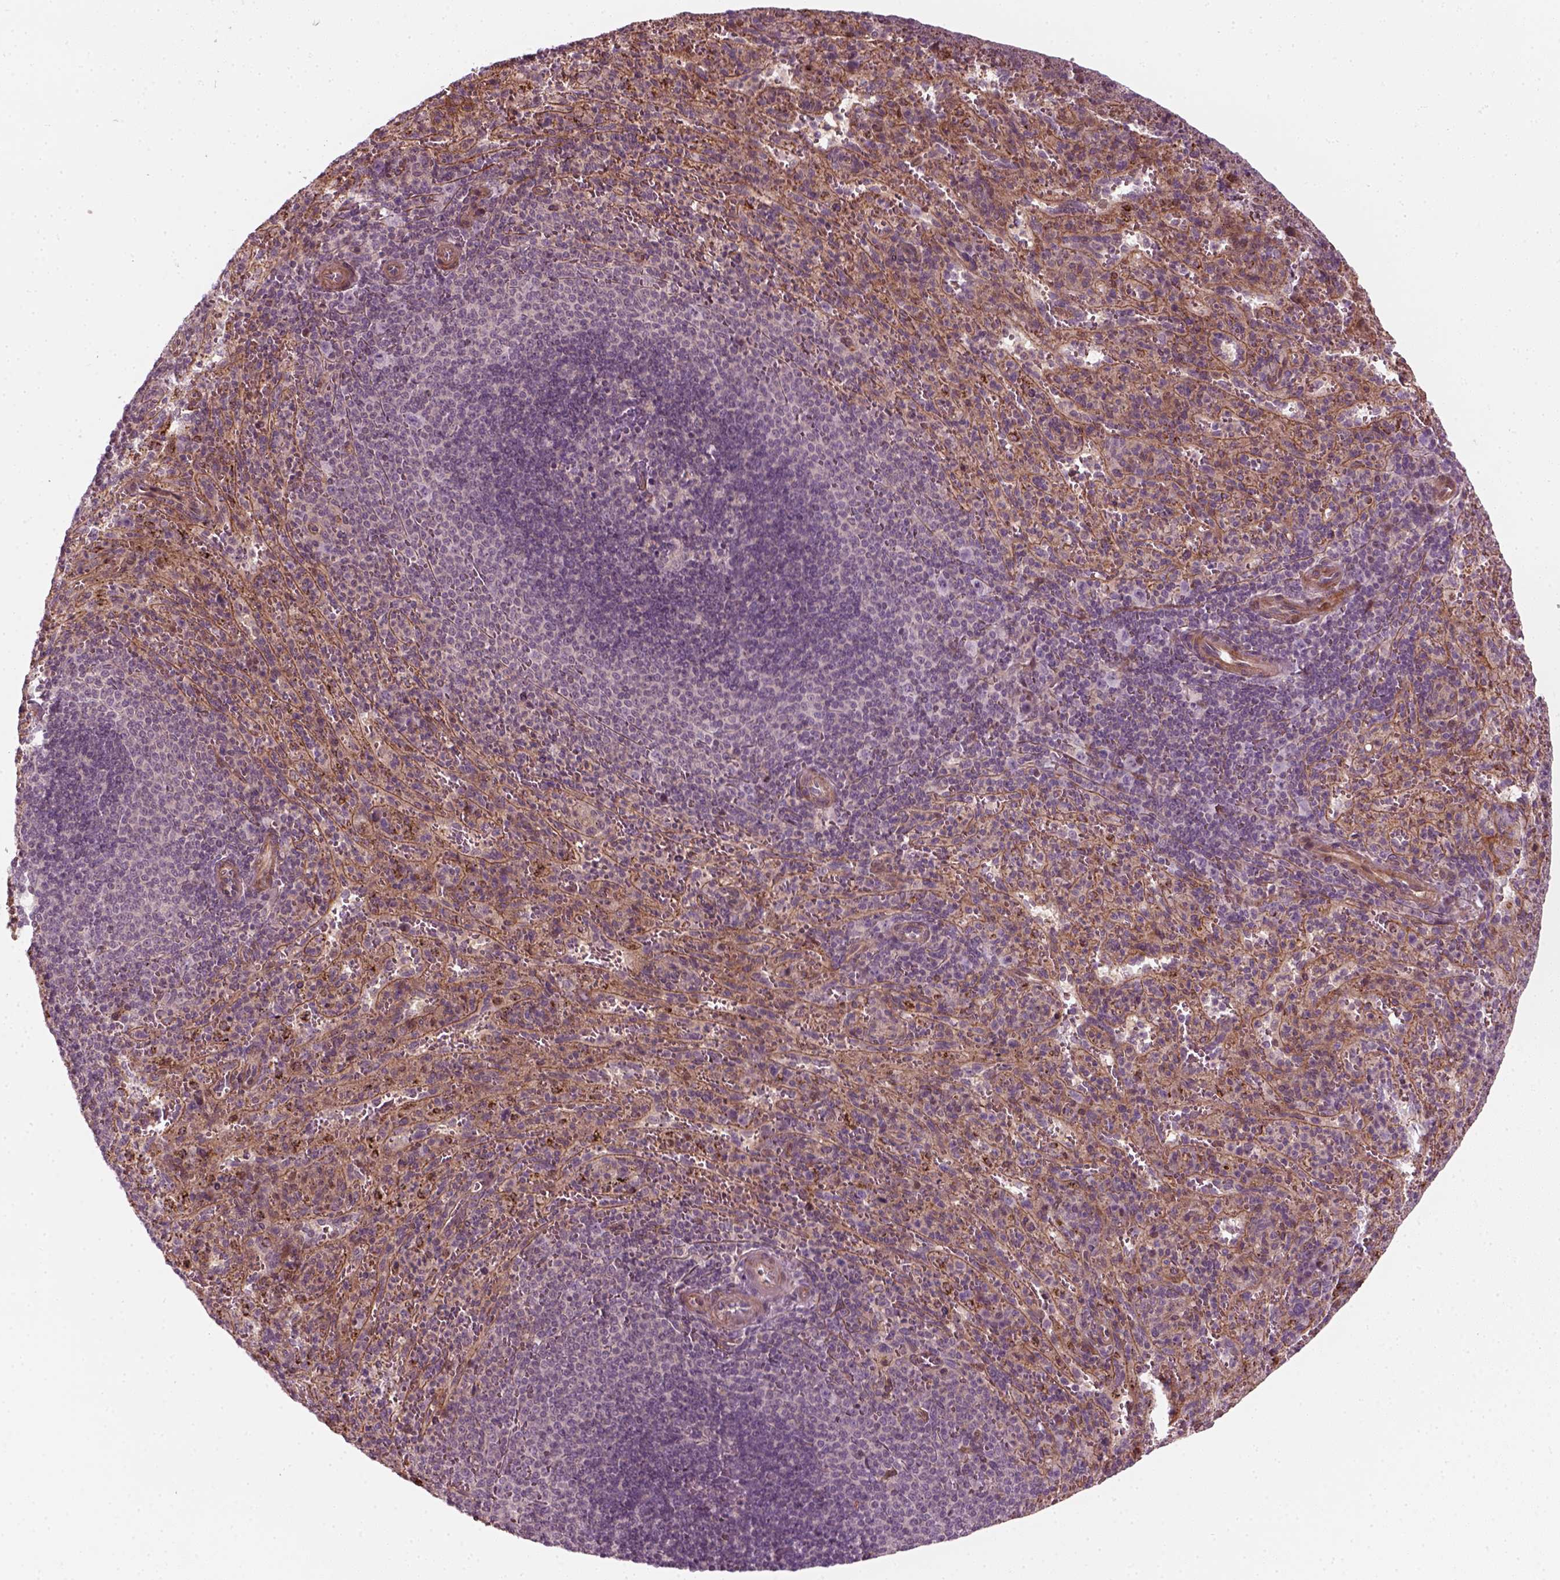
{"staining": {"intensity": "negative", "quantity": "none", "location": "none"}, "tissue": "spleen", "cell_type": "Cells in red pulp", "image_type": "normal", "snomed": [{"axis": "morphology", "description": "Normal tissue, NOS"}, {"axis": "topography", "description": "Spleen"}], "caption": "This histopathology image is of unremarkable spleen stained with immunohistochemistry (IHC) to label a protein in brown with the nuclei are counter-stained blue. There is no staining in cells in red pulp. (DAB IHC, high magnification).", "gene": "DNASE1L1", "patient": {"sex": "male", "age": 57}}